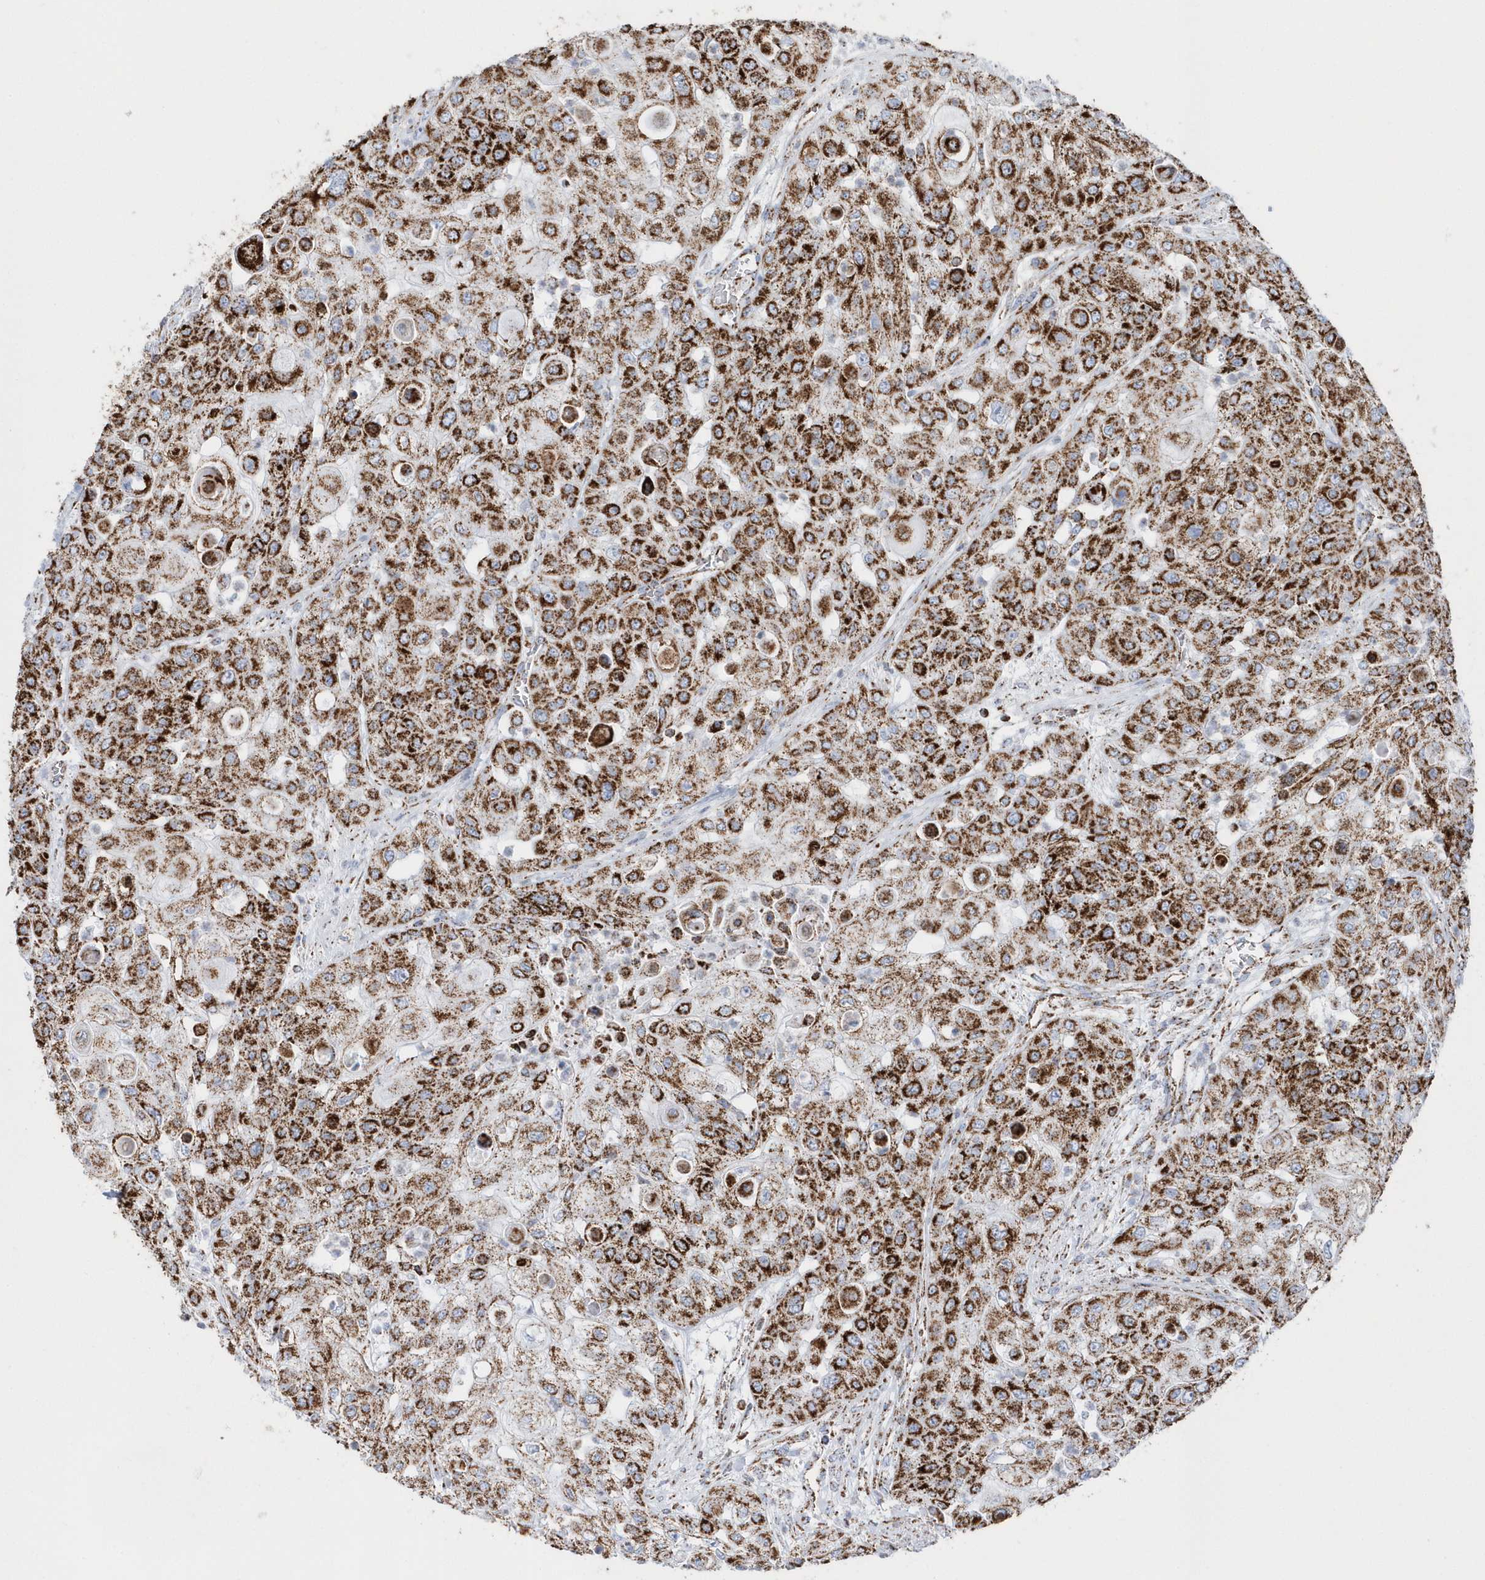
{"staining": {"intensity": "strong", "quantity": ">75%", "location": "cytoplasmic/membranous"}, "tissue": "urothelial cancer", "cell_type": "Tumor cells", "image_type": "cancer", "snomed": [{"axis": "morphology", "description": "Urothelial carcinoma, High grade"}, {"axis": "topography", "description": "Urinary bladder"}], "caption": "Immunohistochemical staining of high-grade urothelial carcinoma exhibits high levels of strong cytoplasmic/membranous positivity in about >75% of tumor cells.", "gene": "TMCO6", "patient": {"sex": "female", "age": 79}}